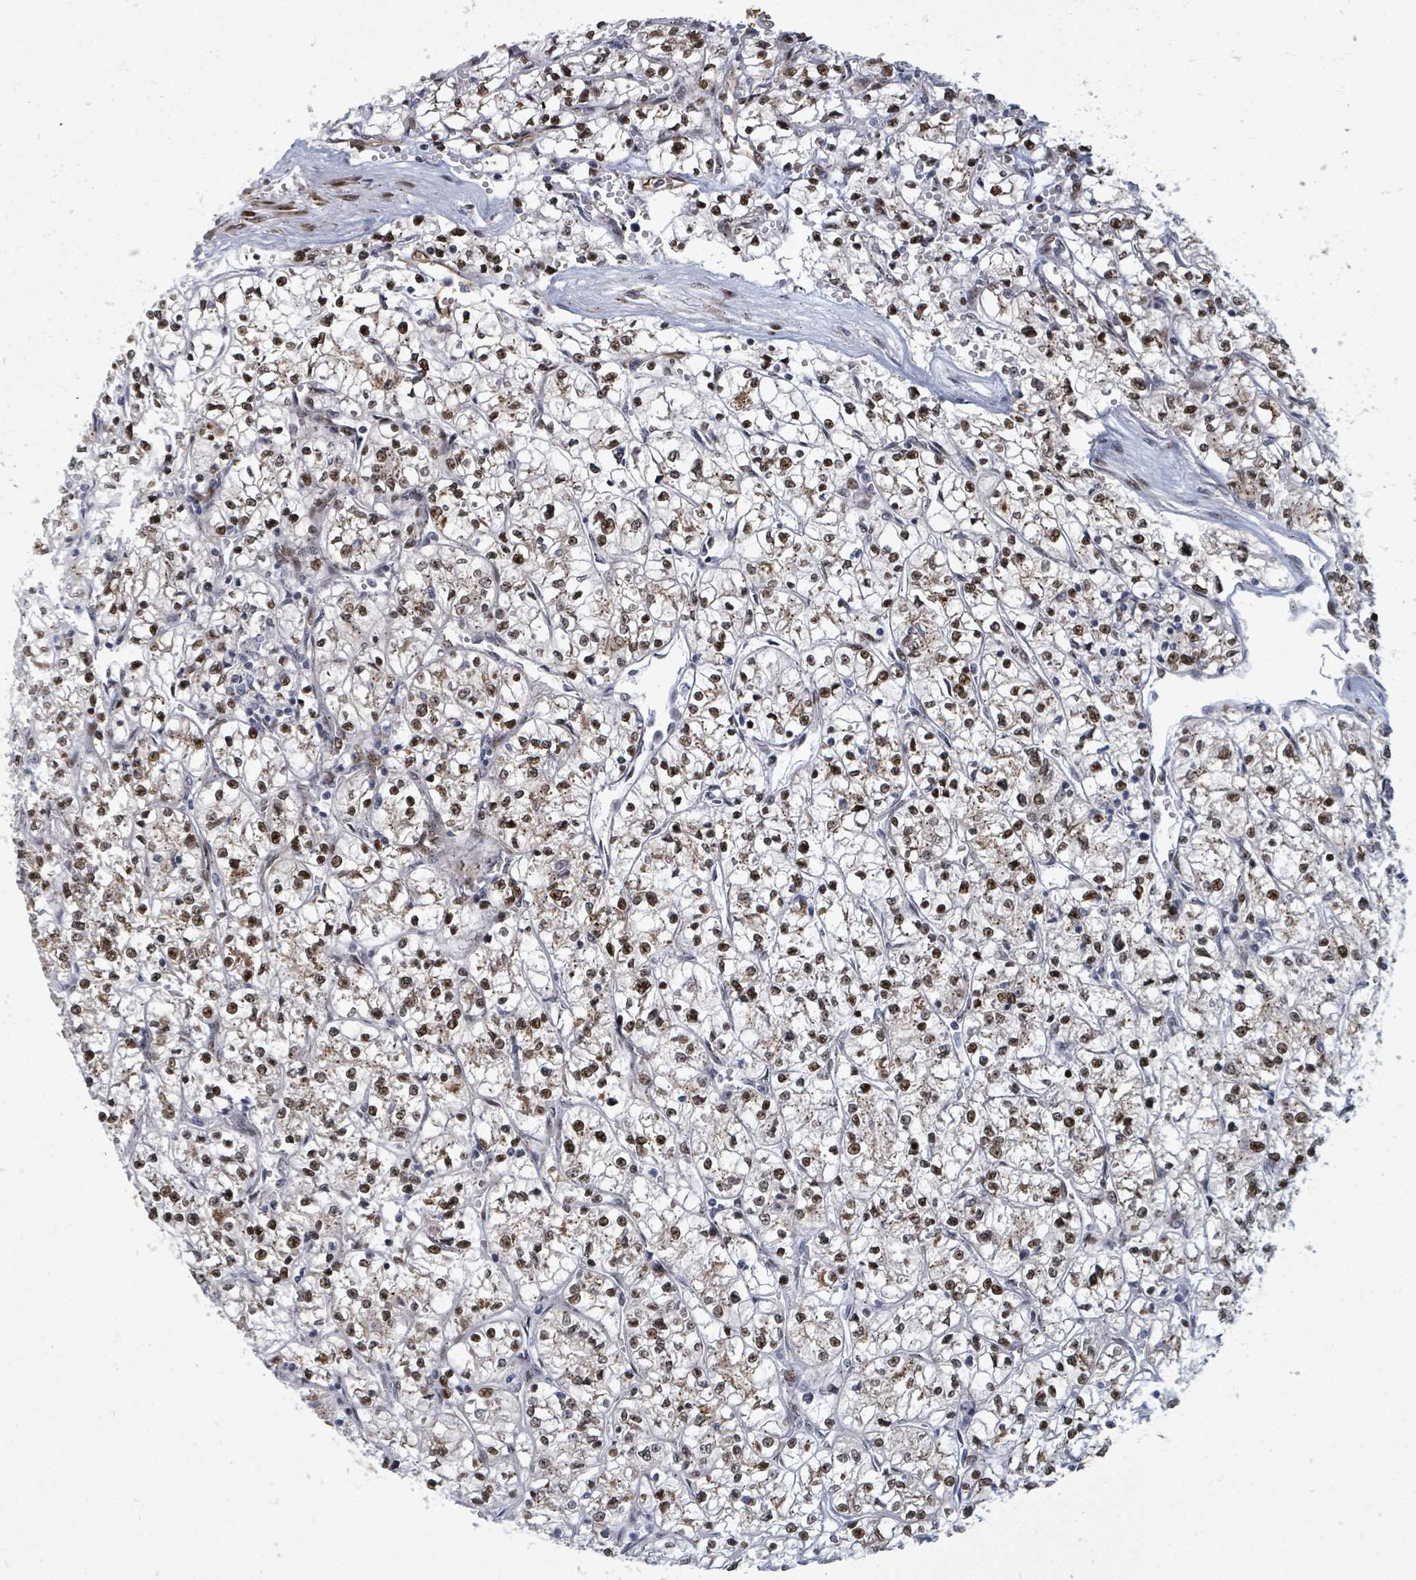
{"staining": {"intensity": "moderate", "quantity": "25%-75%", "location": "cytoplasmic/membranous,nuclear"}, "tissue": "renal cancer", "cell_type": "Tumor cells", "image_type": "cancer", "snomed": [{"axis": "morphology", "description": "Adenocarcinoma, NOS"}, {"axis": "topography", "description": "Kidney"}], "caption": "Immunohistochemistry histopathology image of neoplastic tissue: renal adenocarcinoma stained using IHC demonstrates medium levels of moderate protein expression localized specifically in the cytoplasmic/membranous and nuclear of tumor cells, appearing as a cytoplasmic/membranous and nuclear brown color.", "gene": "TUSC1", "patient": {"sex": "female", "age": 64}}